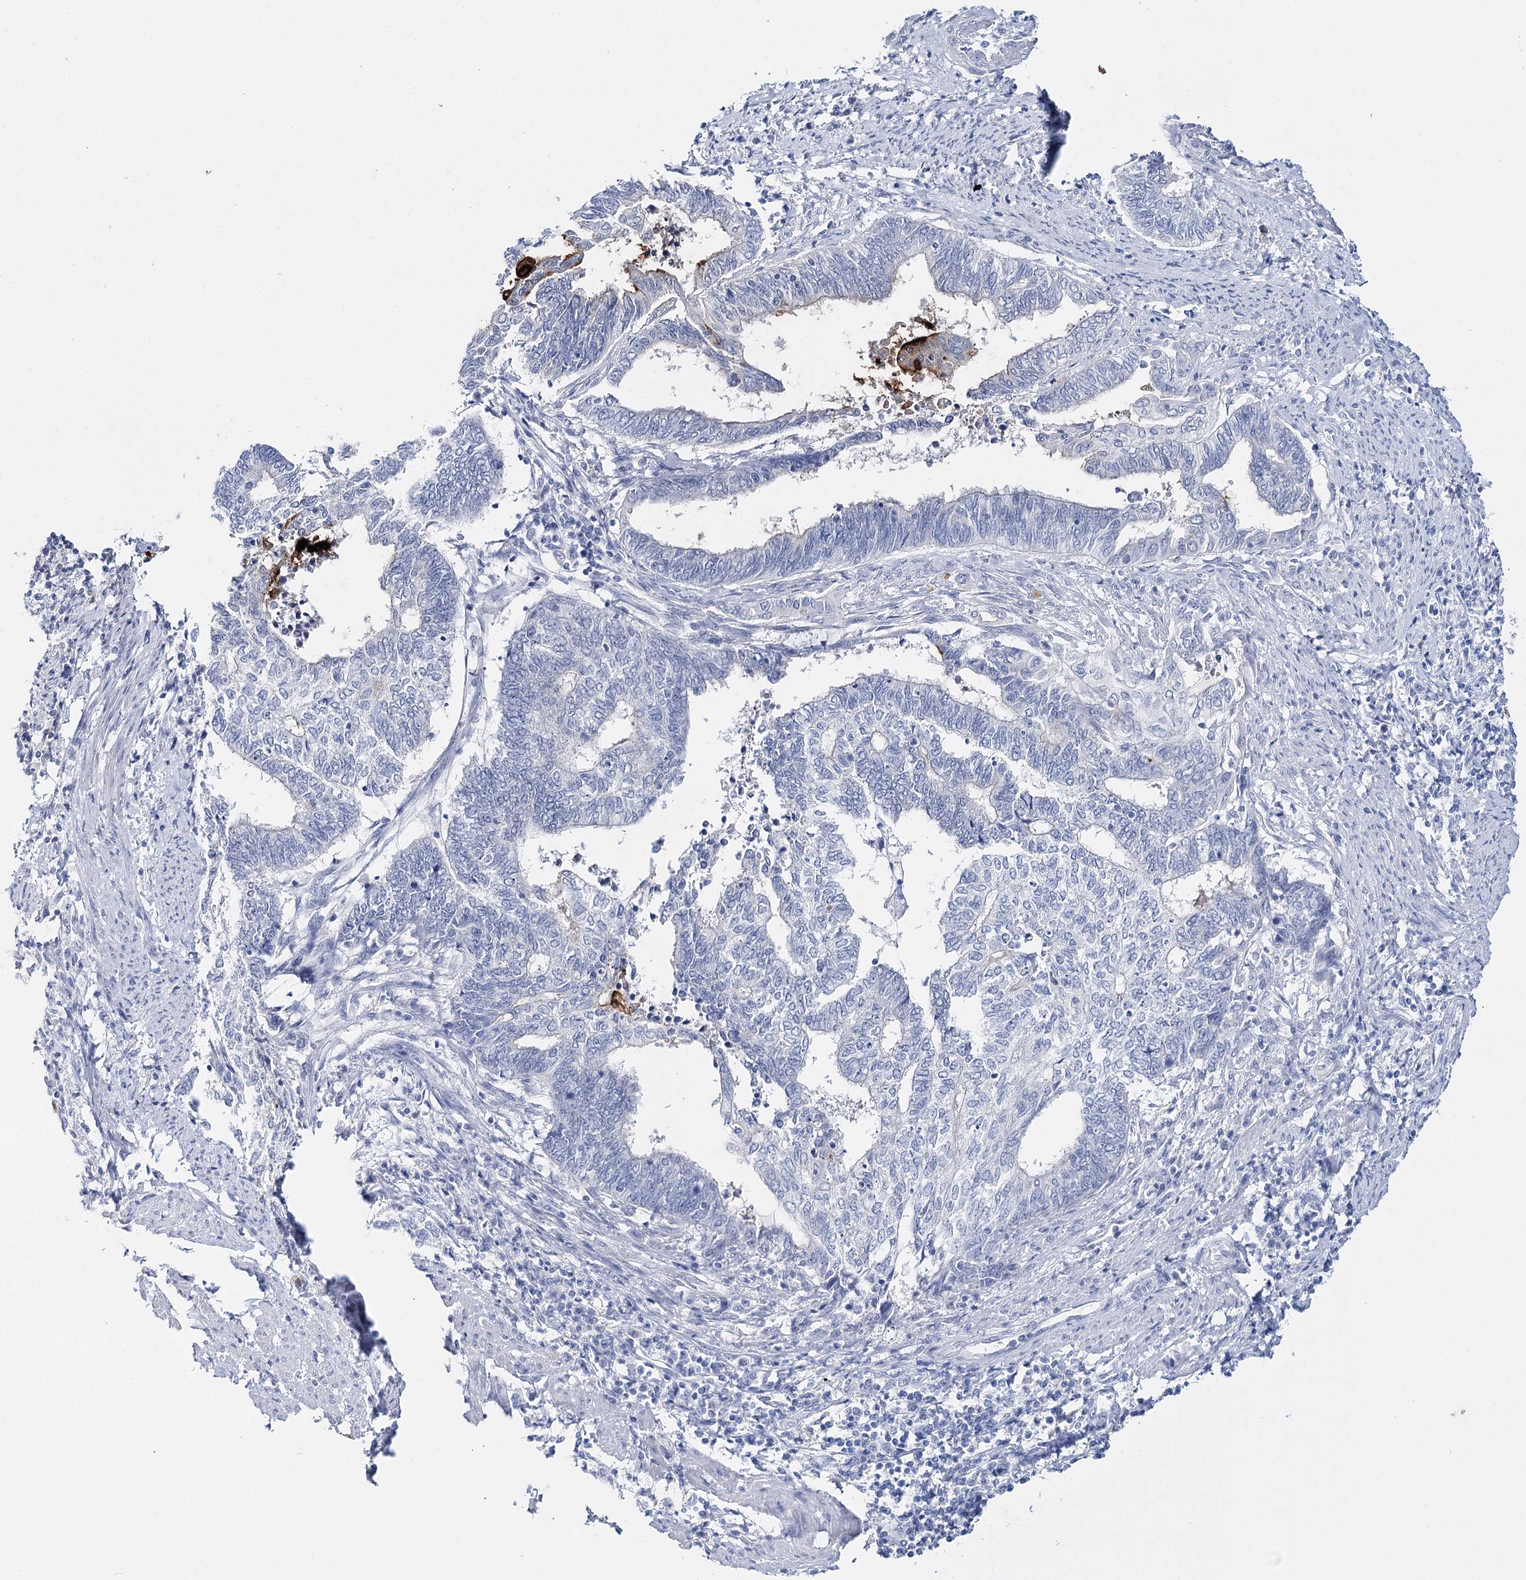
{"staining": {"intensity": "negative", "quantity": "none", "location": "none"}, "tissue": "endometrial cancer", "cell_type": "Tumor cells", "image_type": "cancer", "snomed": [{"axis": "morphology", "description": "Adenocarcinoma, NOS"}, {"axis": "topography", "description": "Uterus"}, {"axis": "topography", "description": "Endometrium"}], "caption": "Tumor cells show no significant staining in endometrial cancer. (Stains: DAB immunohistochemistry with hematoxylin counter stain, Microscopy: brightfield microscopy at high magnification).", "gene": "CEACAM8", "patient": {"sex": "female", "age": 70}}